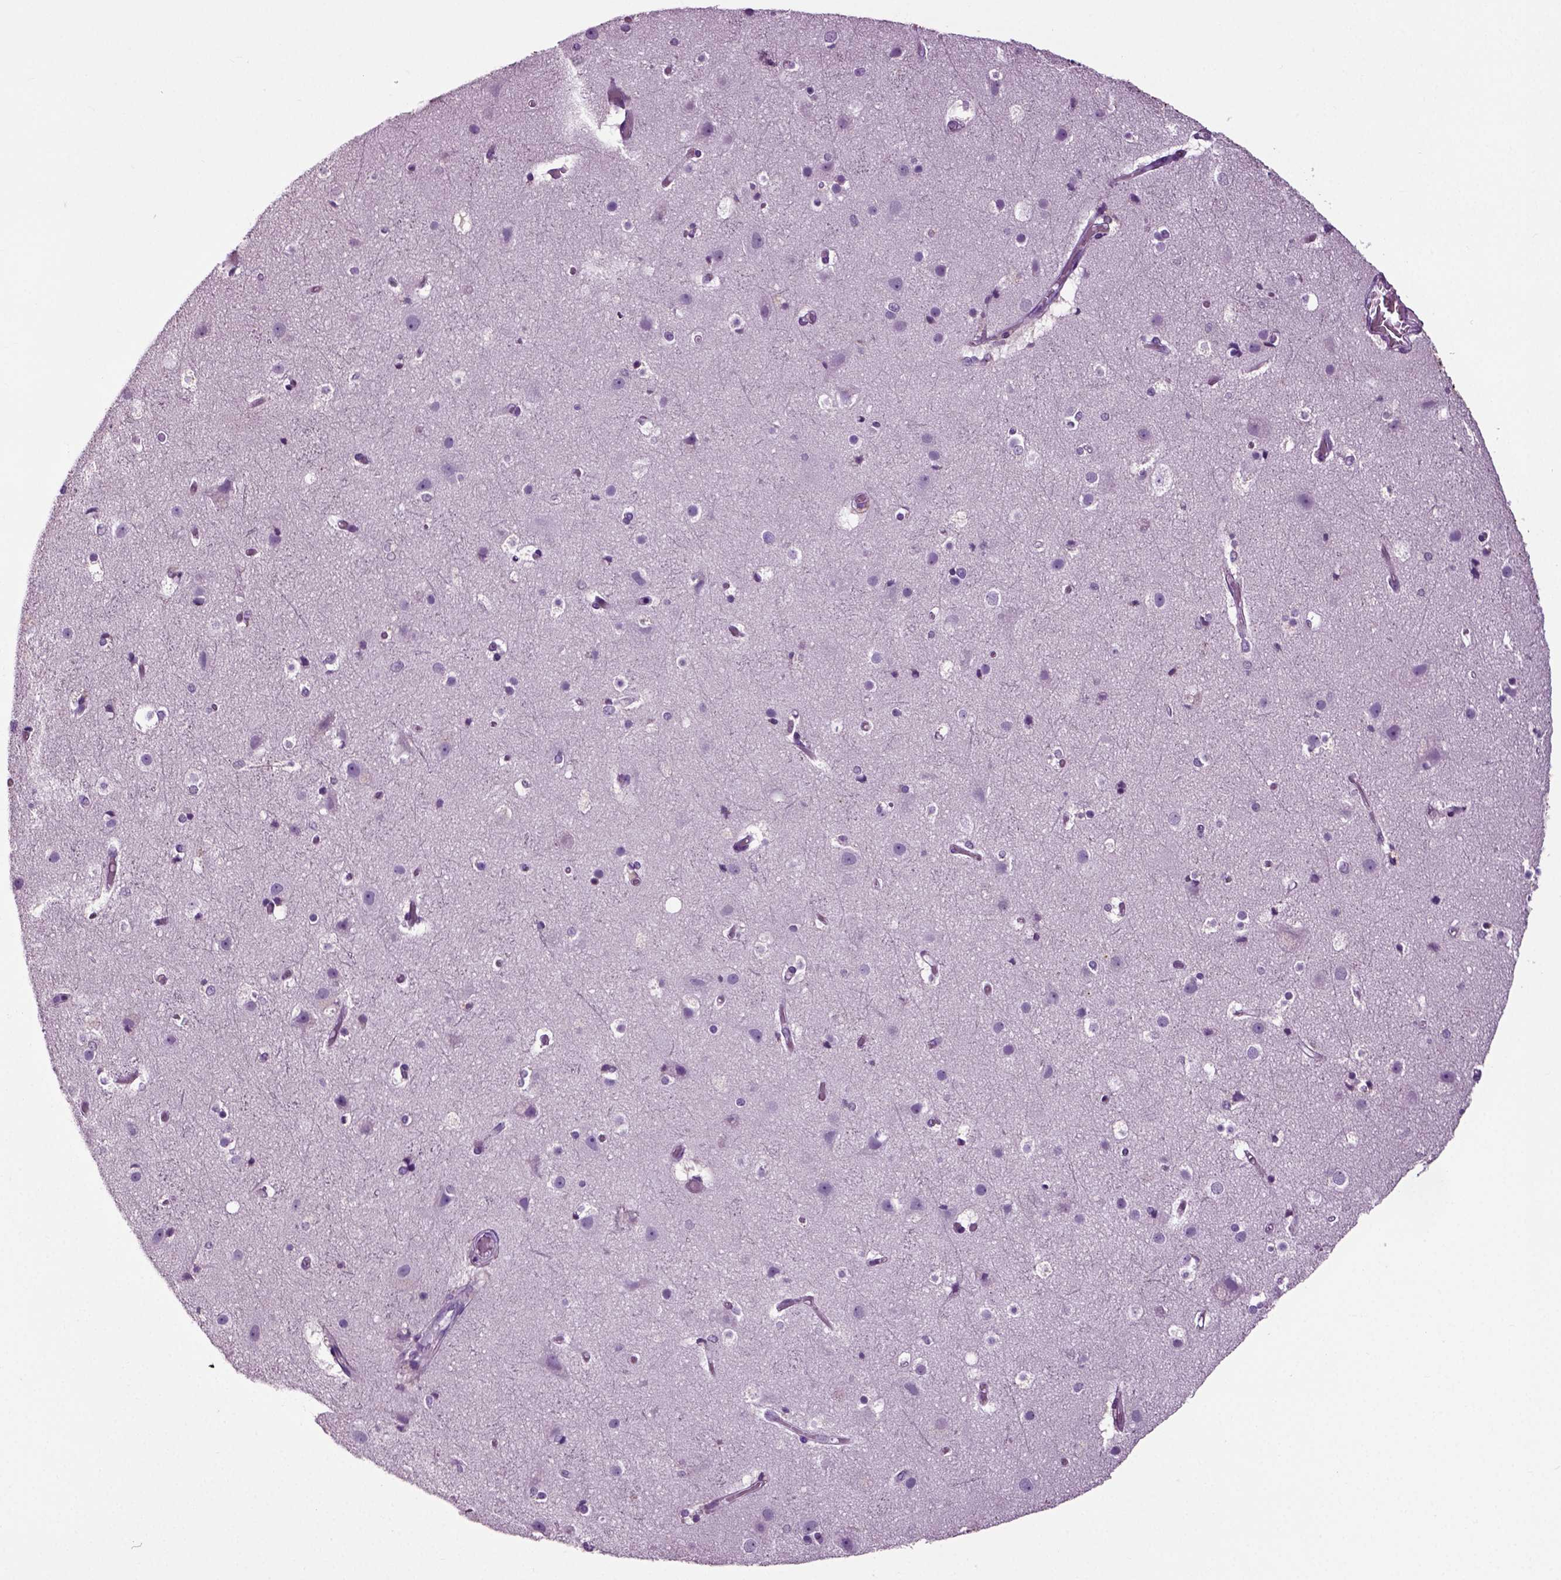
{"staining": {"intensity": "negative", "quantity": "none", "location": "none"}, "tissue": "cerebral cortex", "cell_type": "Endothelial cells", "image_type": "normal", "snomed": [{"axis": "morphology", "description": "Normal tissue, NOS"}, {"axis": "topography", "description": "Cerebral cortex"}], "caption": "Image shows no protein expression in endothelial cells of benign cerebral cortex. Brightfield microscopy of immunohistochemistry stained with DAB (brown) and hematoxylin (blue), captured at high magnification.", "gene": "DNAH10", "patient": {"sex": "female", "age": 52}}